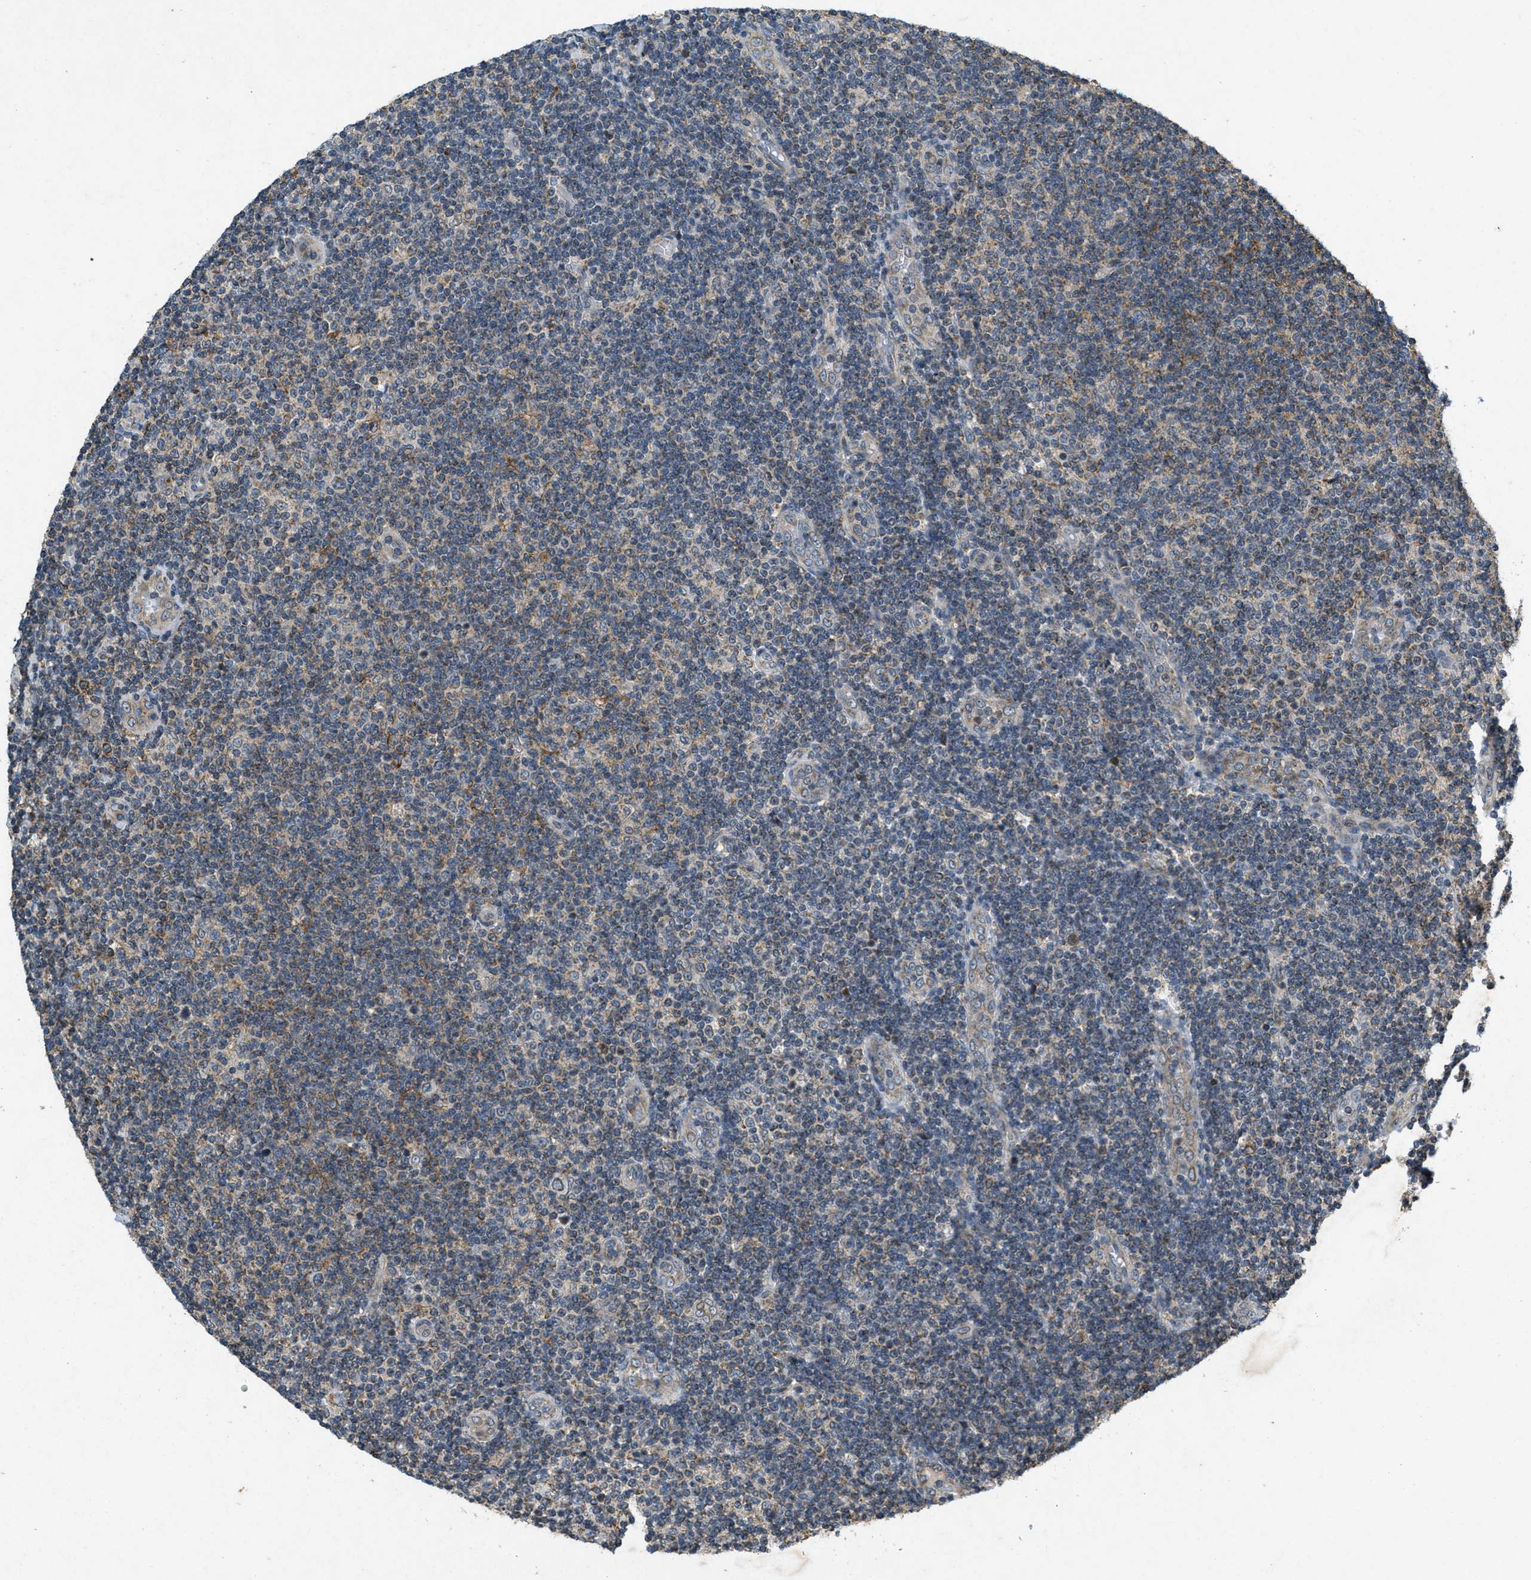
{"staining": {"intensity": "moderate", "quantity": "<25%", "location": "cytoplasmic/membranous"}, "tissue": "lymphoma", "cell_type": "Tumor cells", "image_type": "cancer", "snomed": [{"axis": "morphology", "description": "Malignant lymphoma, non-Hodgkin's type, Low grade"}, {"axis": "topography", "description": "Lymph node"}], "caption": "The immunohistochemical stain shows moderate cytoplasmic/membranous staining in tumor cells of lymphoma tissue.", "gene": "PPP1R15A", "patient": {"sex": "male", "age": 83}}